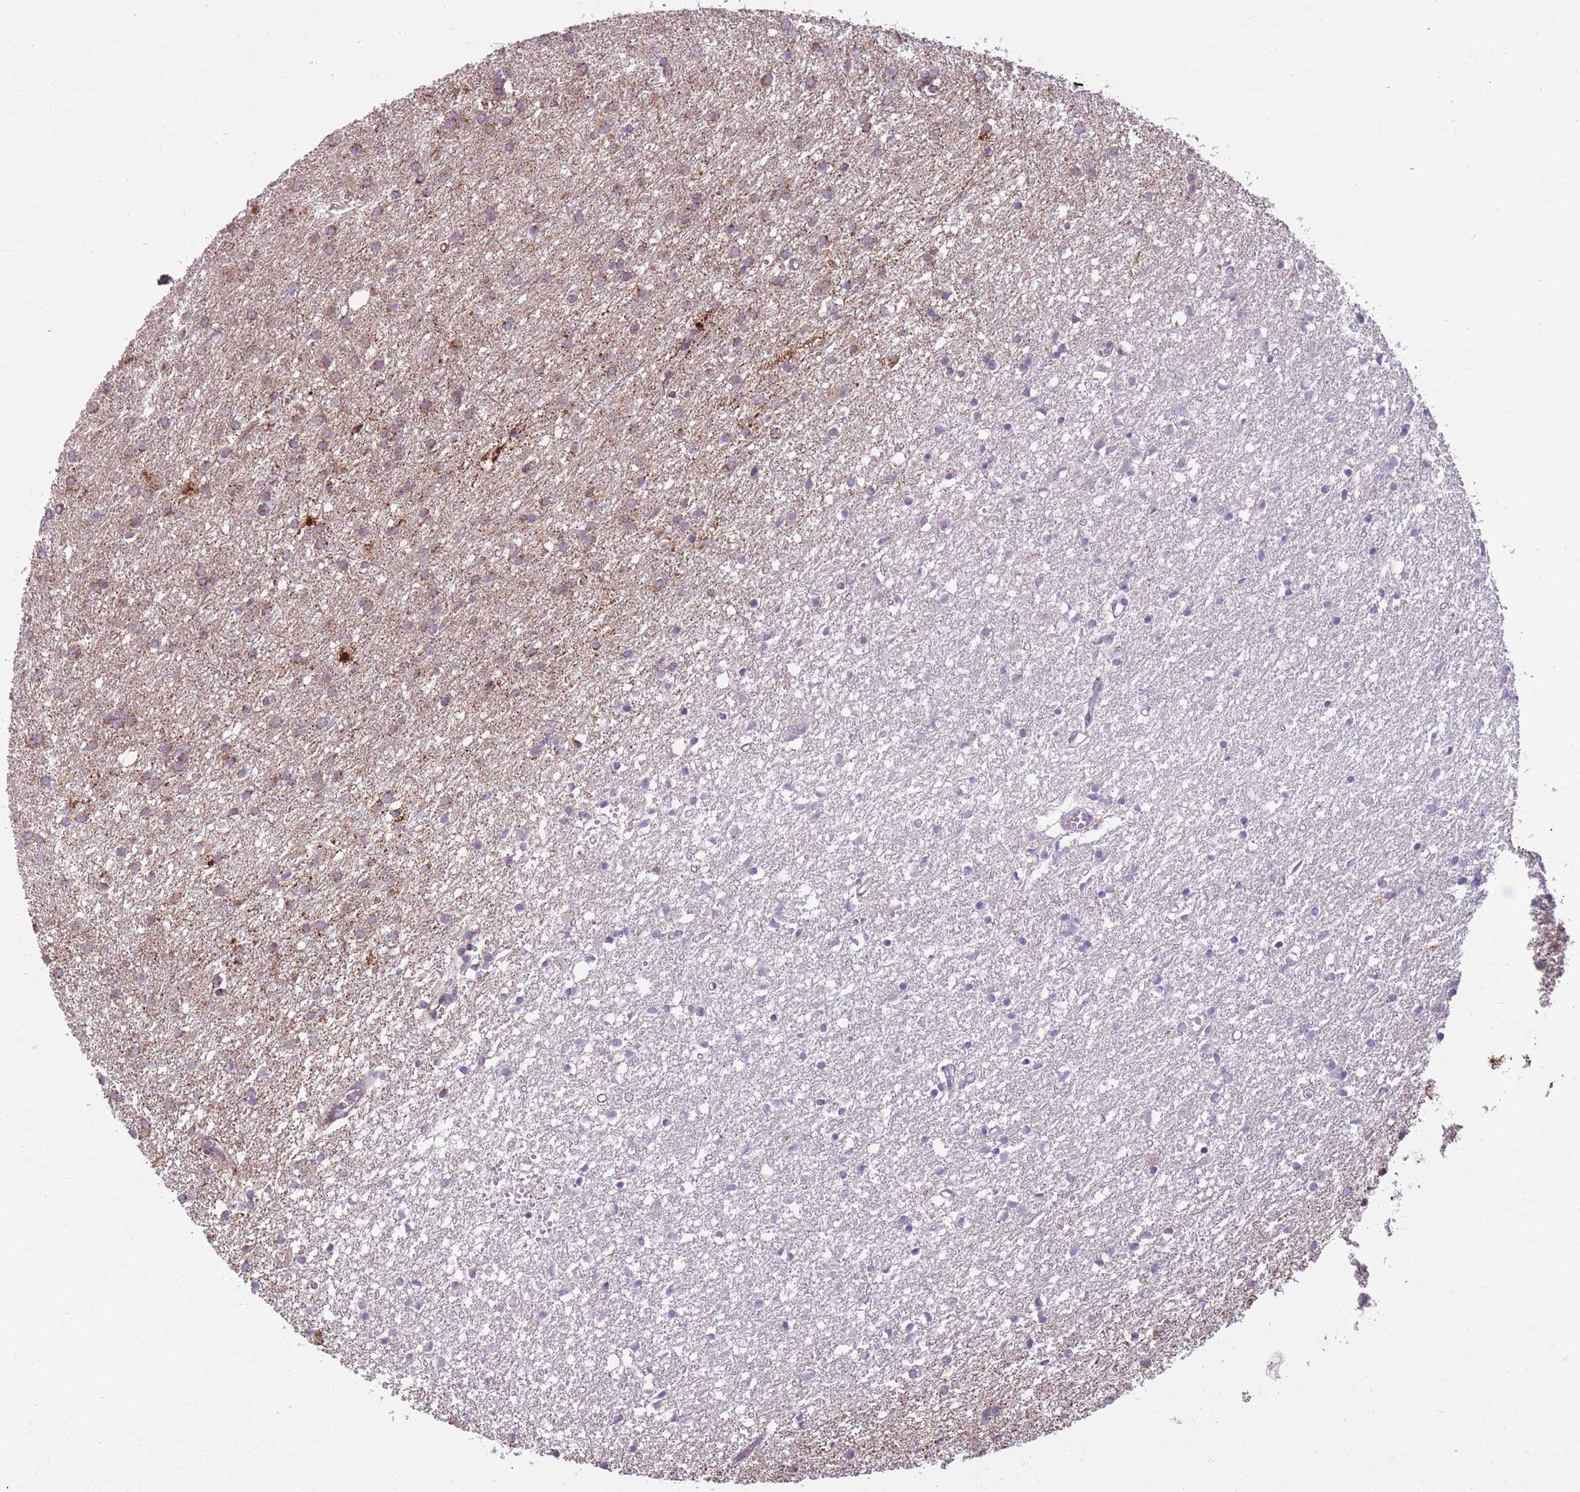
{"staining": {"intensity": "weak", "quantity": "25%-75%", "location": "cytoplasmic/membranous"}, "tissue": "glioma", "cell_type": "Tumor cells", "image_type": "cancer", "snomed": [{"axis": "morphology", "description": "Glioma, malignant, High grade"}, {"axis": "topography", "description": "Brain"}], "caption": "A brown stain labels weak cytoplasmic/membranous expression of a protein in human glioma tumor cells. The staining is performed using DAB brown chromogen to label protein expression. The nuclei are counter-stained blue using hematoxylin.", "gene": "LIN7C", "patient": {"sex": "female", "age": 50}}